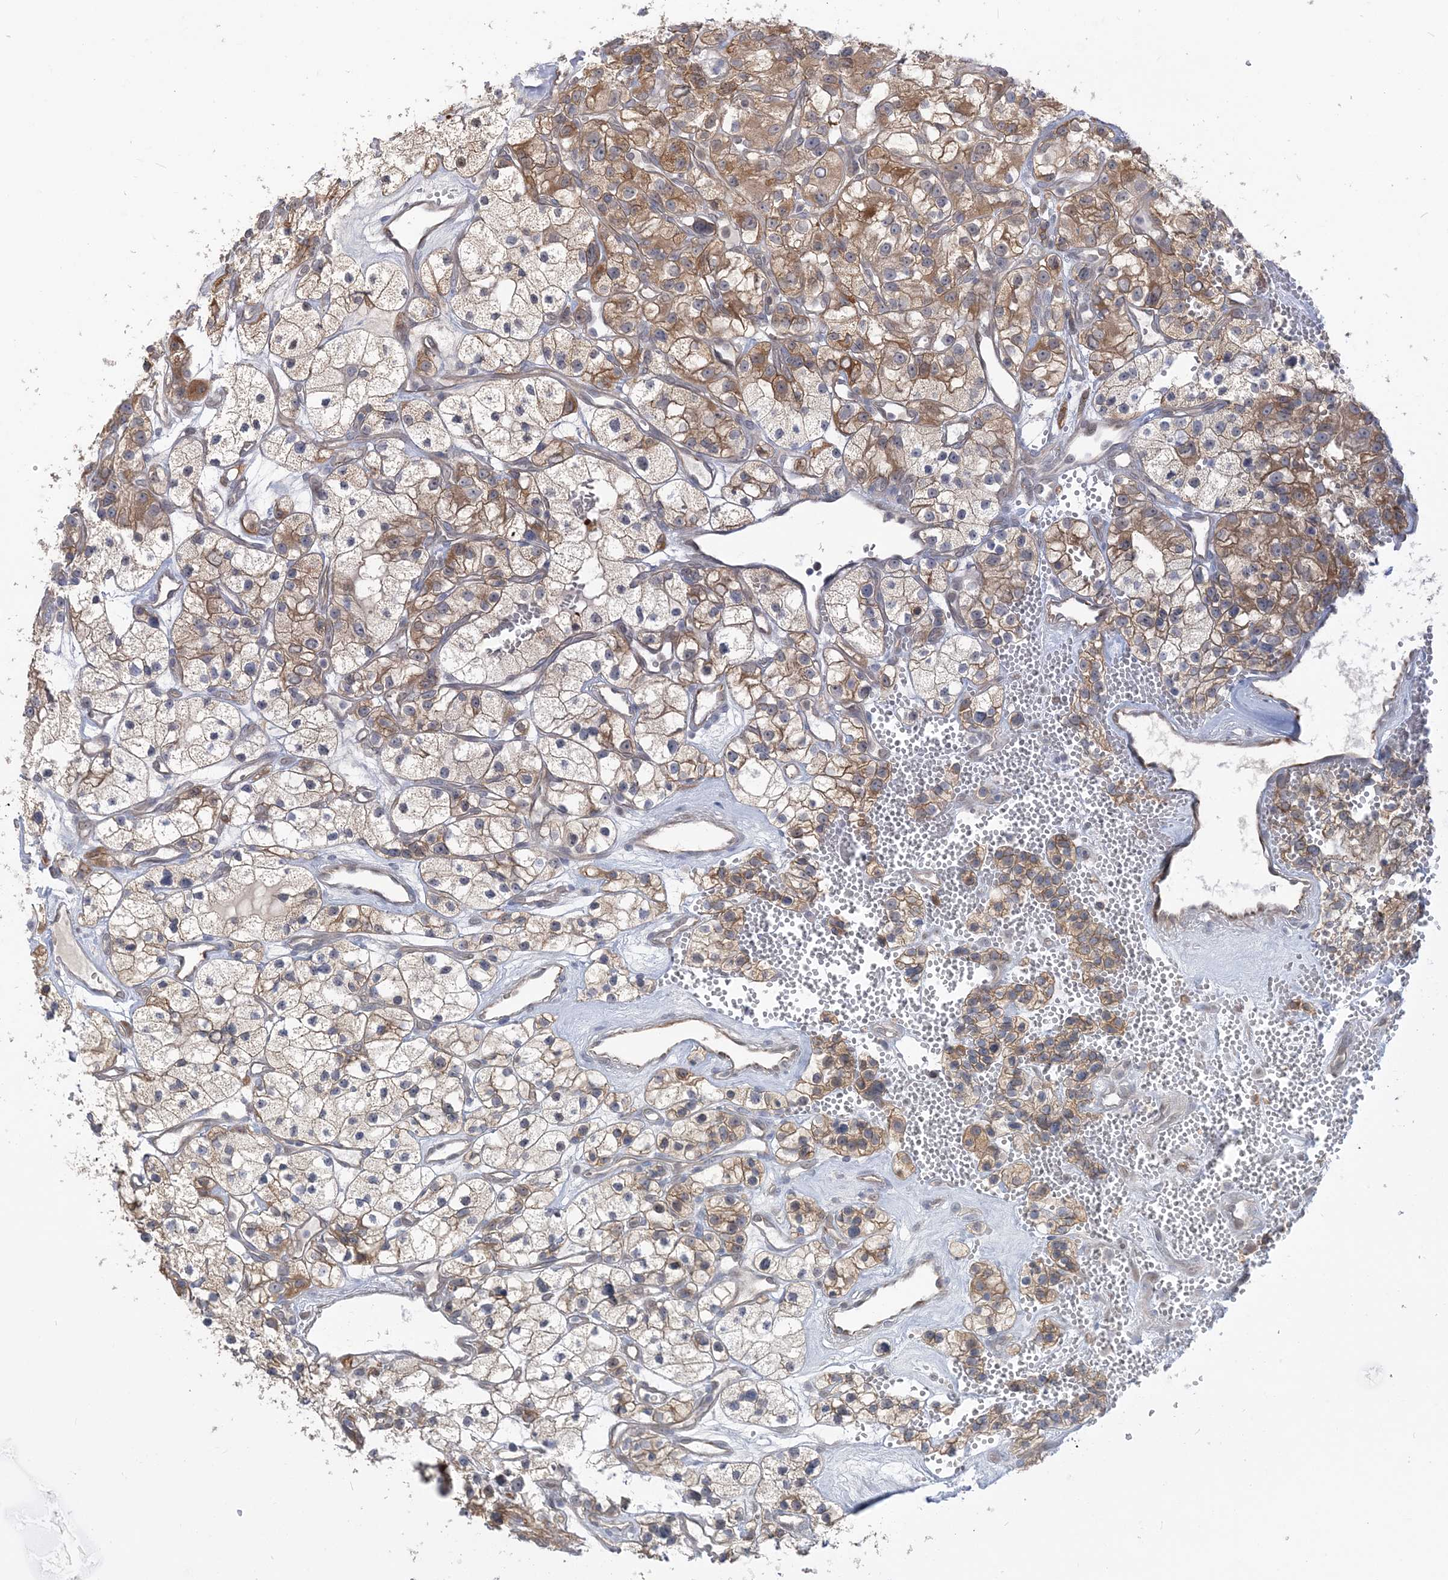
{"staining": {"intensity": "moderate", "quantity": ">75%", "location": "cytoplasmic/membranous"}, "tissue": "renal cancer", "cell_type": "Tumor cells", "image_type": "cancer", "snomed": [{"axis": "morphology", "description": "Adenocarcinoma, NOS"}, {"axis": "topography", "description": "Kidney"}], "caption": "A micrograph of human renal cancer stained for a protein reveals moderate cytoplasmic/membranous brown staining in tumor cells. The protein of interest is stained brown, and the nuclei are stained in blue (DAB (3,3'-diaminobenzidine) IHC with brightfield microscopy, high magnification).", "gene": "THADA", "patient": {"sex": "female", "age": 57}}